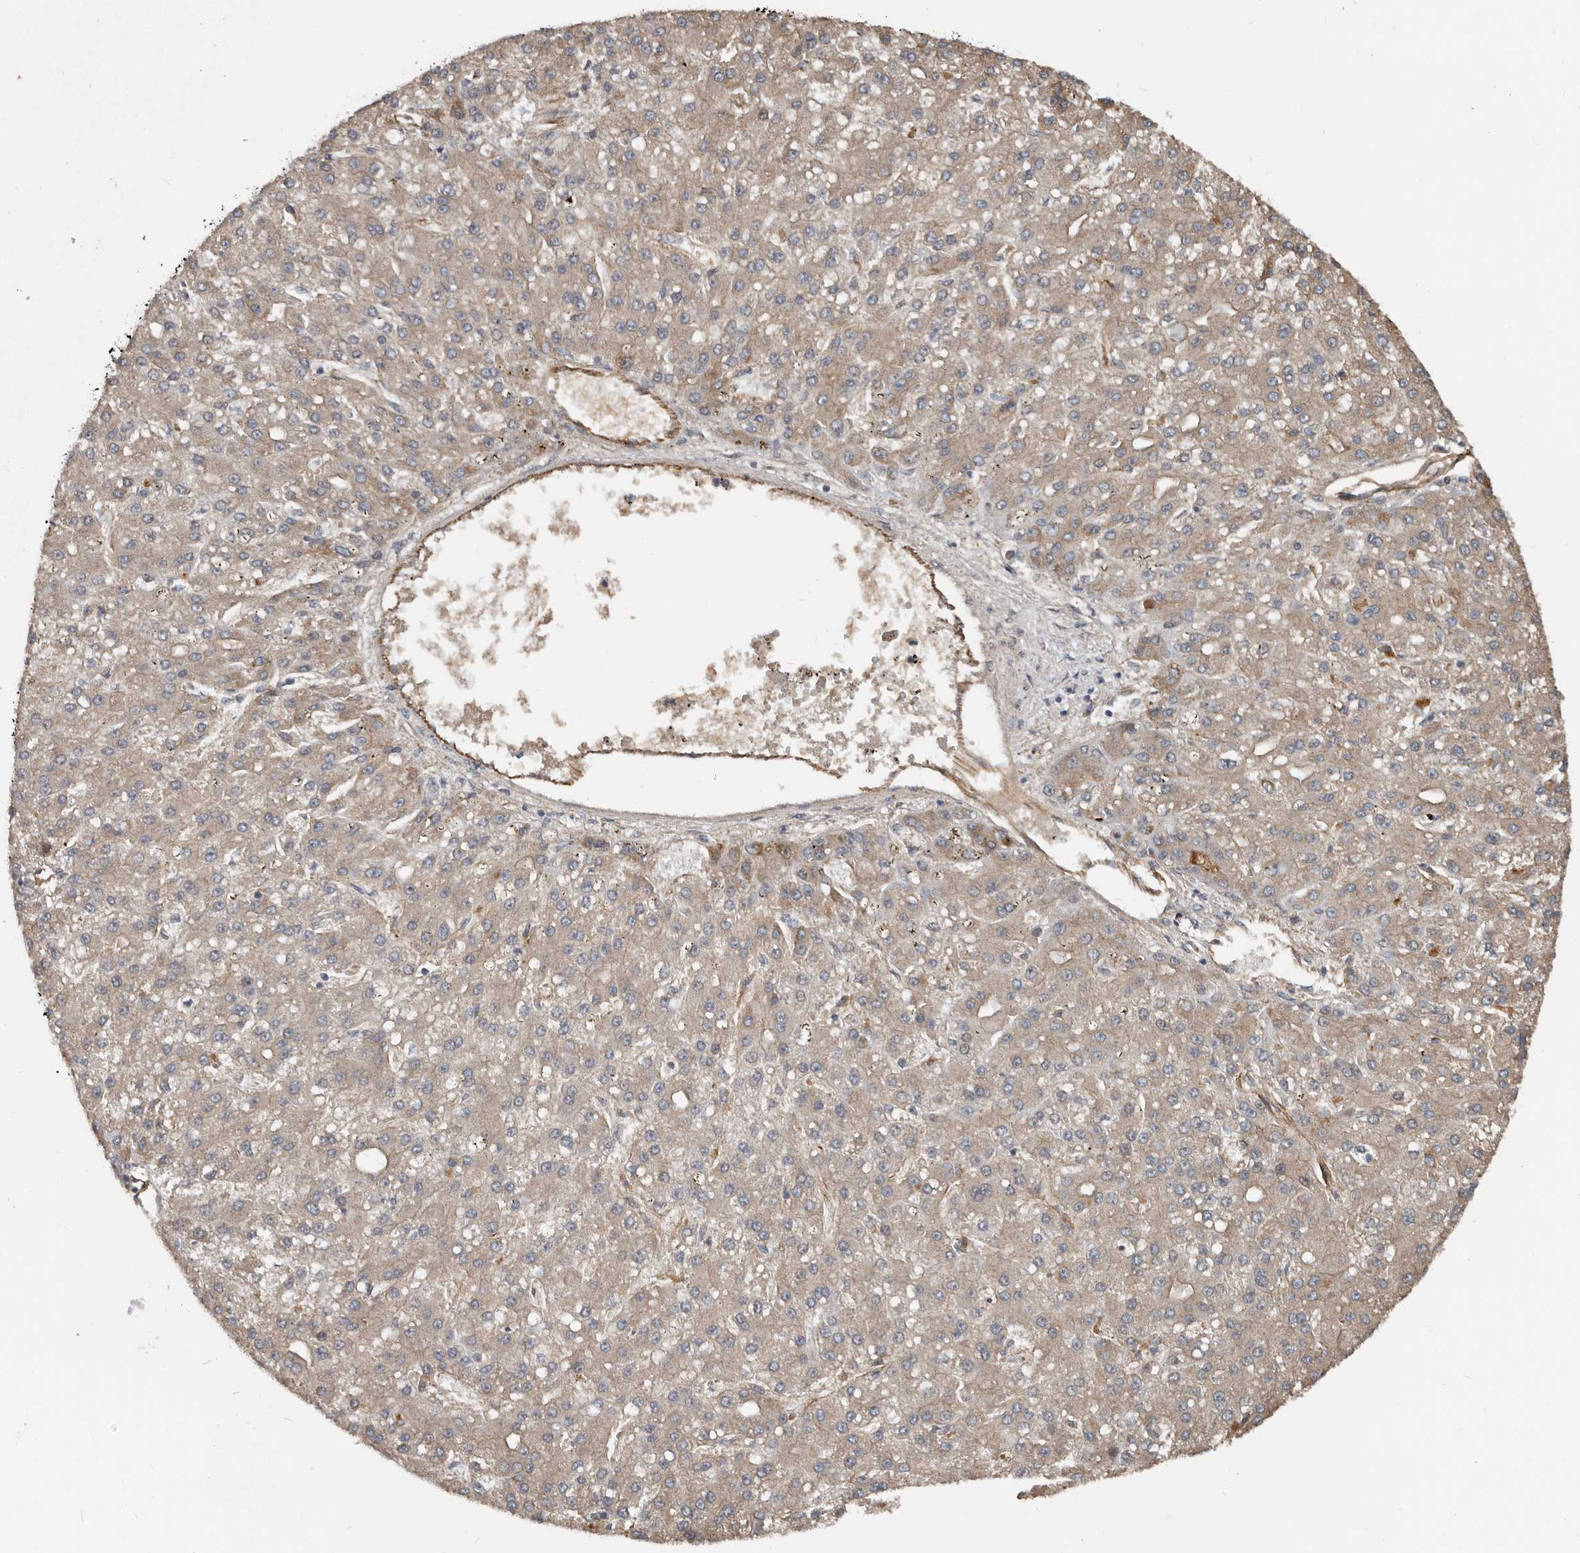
{"staining": {"intensity": "weak", "quantity": ">75%", "location": "cytoplasmic/membranous"}, "tissue": "liver cancer", "cell_type": "Tumor cells", "image_type": "cancer", "snomed": [{"axis": "morphology", "description": "Carcinoma, Hepatocellular, NOS"}, {"axis": "topography", "description": "Liver"}], "caption": "The immunohistochemical stain shows weak cytoplasmic/membranous expression in tumor cells of liver cancer (hepatocellular carcinoma) tissue. (DAB (3,3'-diaminobenzidine) = brown stain, brightfield microscopy at high magnification).", "gene": "YOD1", "patient": {"sex": "male", "age": 67}}